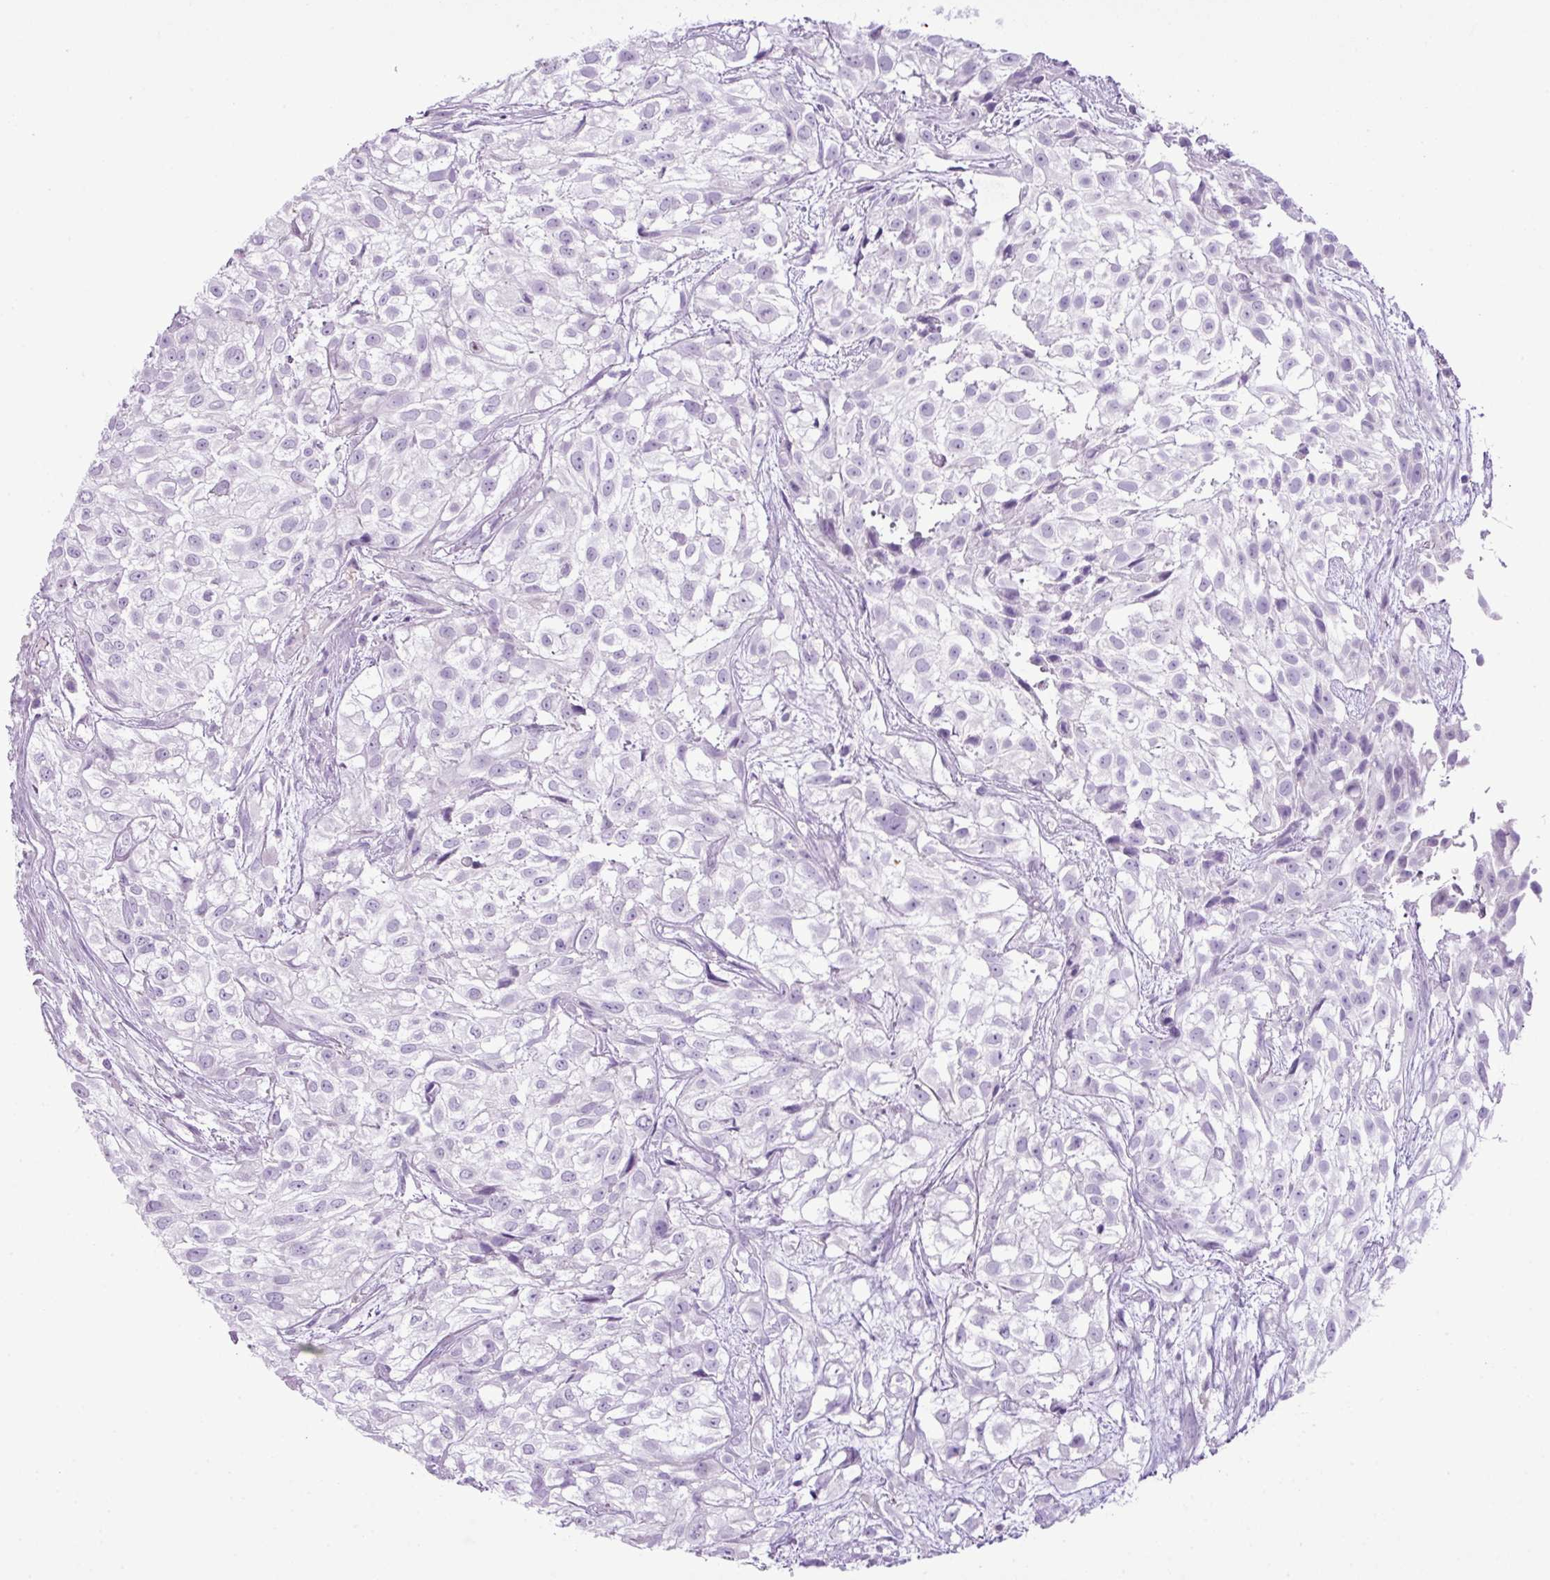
{"staining": {"intensity": "negative", "quantity": "none", "location": "none"}, "tissue": "urothelial cancer", "cell_type": "Tumor cells", "image_type": "cancer", "snomed": [{"axis": "morphology", "description": "Urothelial carcinoma, High grade"}, {"axis": "topography", "description": "Urinary bladder"}], "caption": "Immunohistochemistry of human urothelial carcinoma (high-grade) shows no positivity in tumor cells. (DAB immunohistochemistry (IHC), high magnification).", "gene": "HTR3E", "patient": {"sex": "male", "age": 56}}